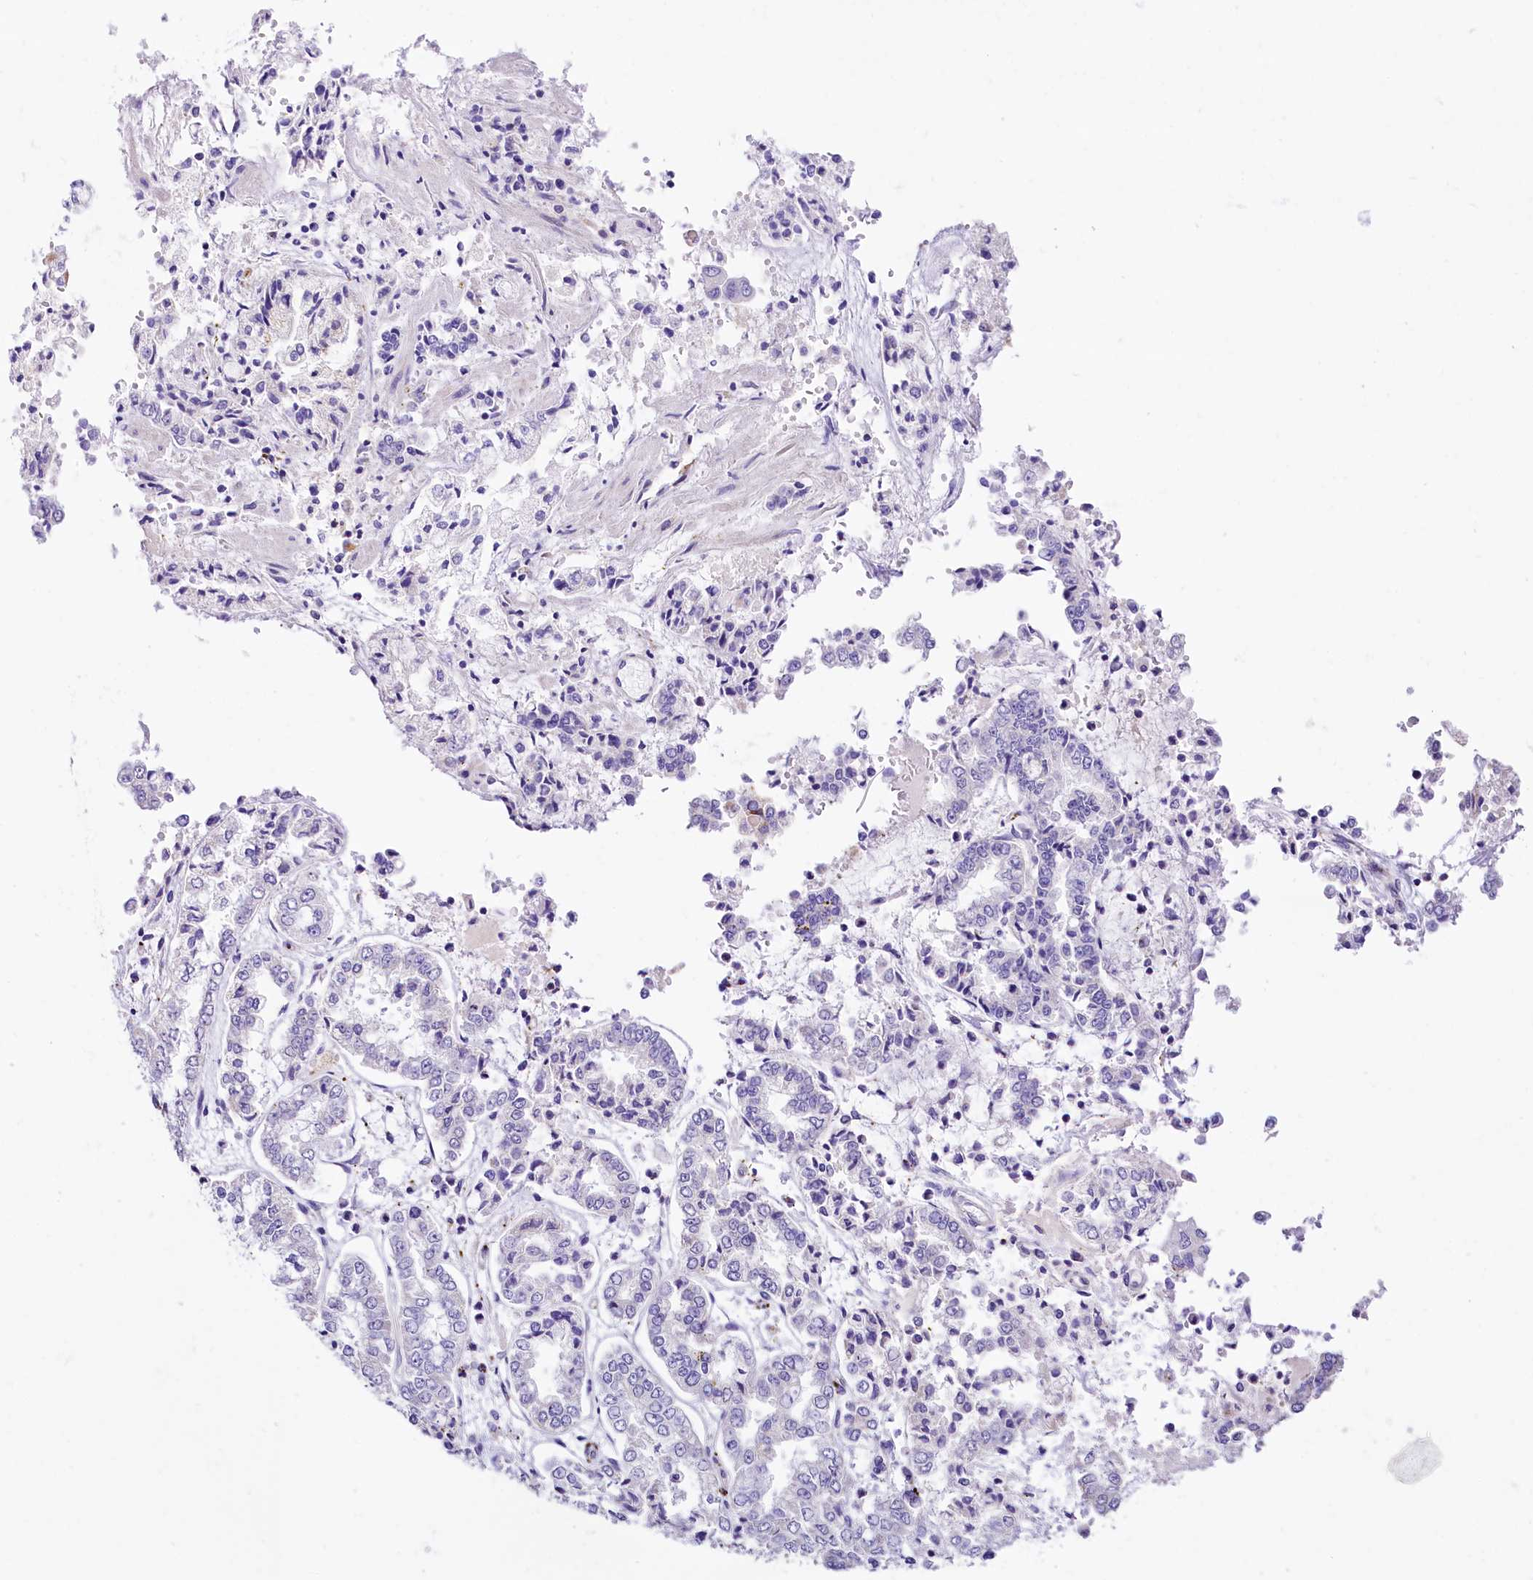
{"staining": {"intensity": "negative", "quantity": "none", "location": "none"}, "tissue": "stomach cancer", "cell_type": "Tumor cells", "image_type": "cancer", "snomed": [{"axis": "morphology", "description": "Adenocarcinoma, NOS"}, {"axis": "topography", "description": "Stomach"}], "caption": "Human stomach adenocarcinoma stained for a protein using IHC shows no staining in tumor cells.", "gene": "ACAA2", "patient": {"sex": "male", "age": 76}}